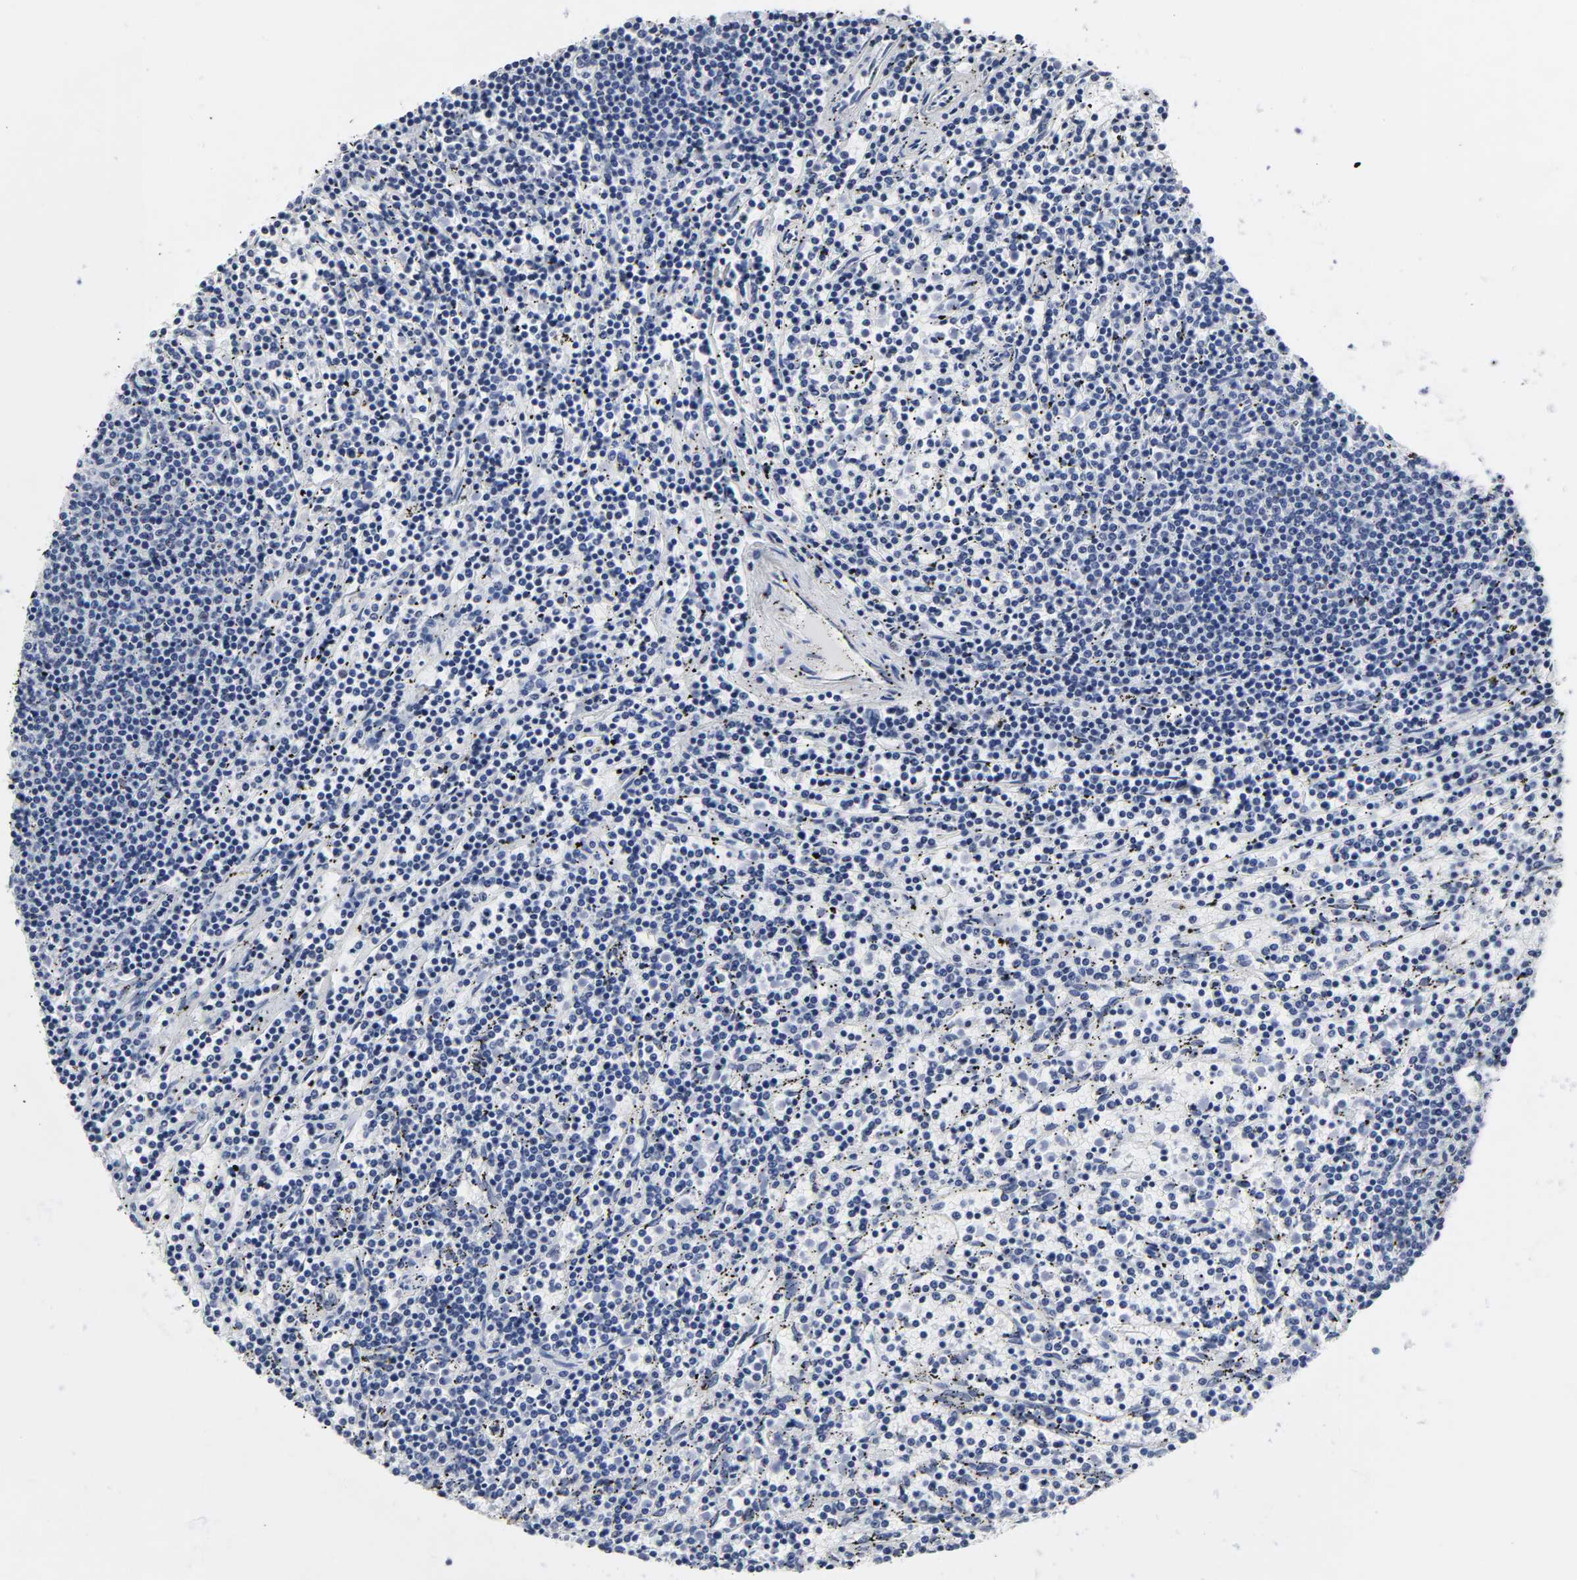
{"staining": {"intensity": "negative", "quantity": "none", "location": "none"}, "tissue": "lymphoma", "cell_type": "Tumor cells", "image_type": "cancer", "snomed": [{"axis": "morphology", "description": "Malignant lymphoma, non-Hodgkin's type, Low grade"}, {"axis": "topography", "description": "Spleen"}], "caption": "Low-grade malignant lymphoma, non-Hodgkin's type stained for a protein using immunohistochemistry (IHC) reveals no expression tumor cells.", "gene": "GRHL2", "patient": {"sex": "female", "age": 50}}